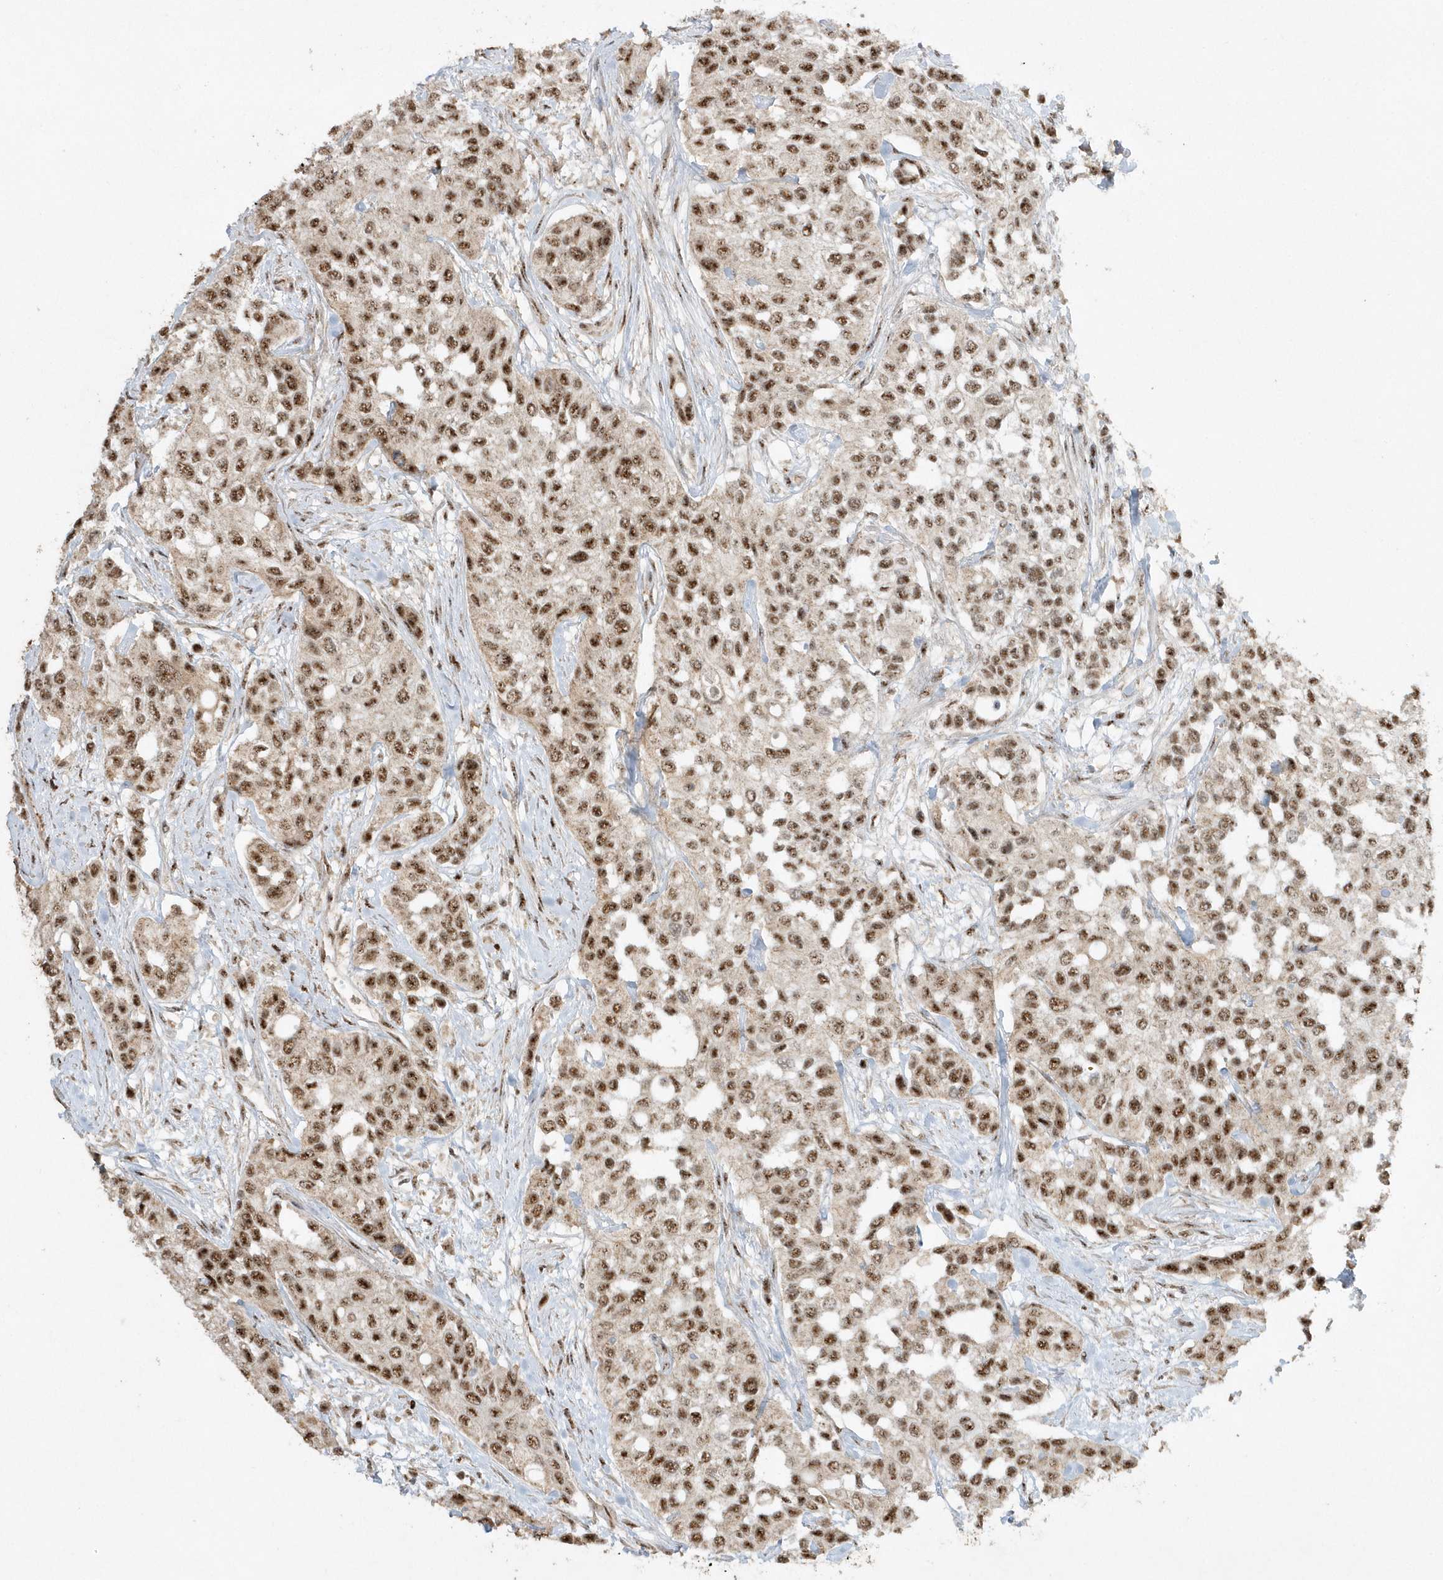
{"staining": {"intensity": "strong", "quantity": ">75%", "location": "nuclear"}, "tissue": "urothelial cancer", "cell_type": "Tumor cells", "image_type": "cancer", "snomed": [{"axis": "morphology", "description": "Normal tissue, NOS"}, {"axis": "morphology", "description": "Urothelial carcinoma, High grade"}, {"axis": "topography", "description": "Vascular tissue"}, {"axis": "topography", "description": "Urinary bladder"}], "caption": "Protein expression analysis of human urothelial carcinoma (high-grade) reveals strong nuclear expression in approximately >75% of tumor cells.", "gene": "POLR3B", "patient": {"sex": "female", "age": 56}}